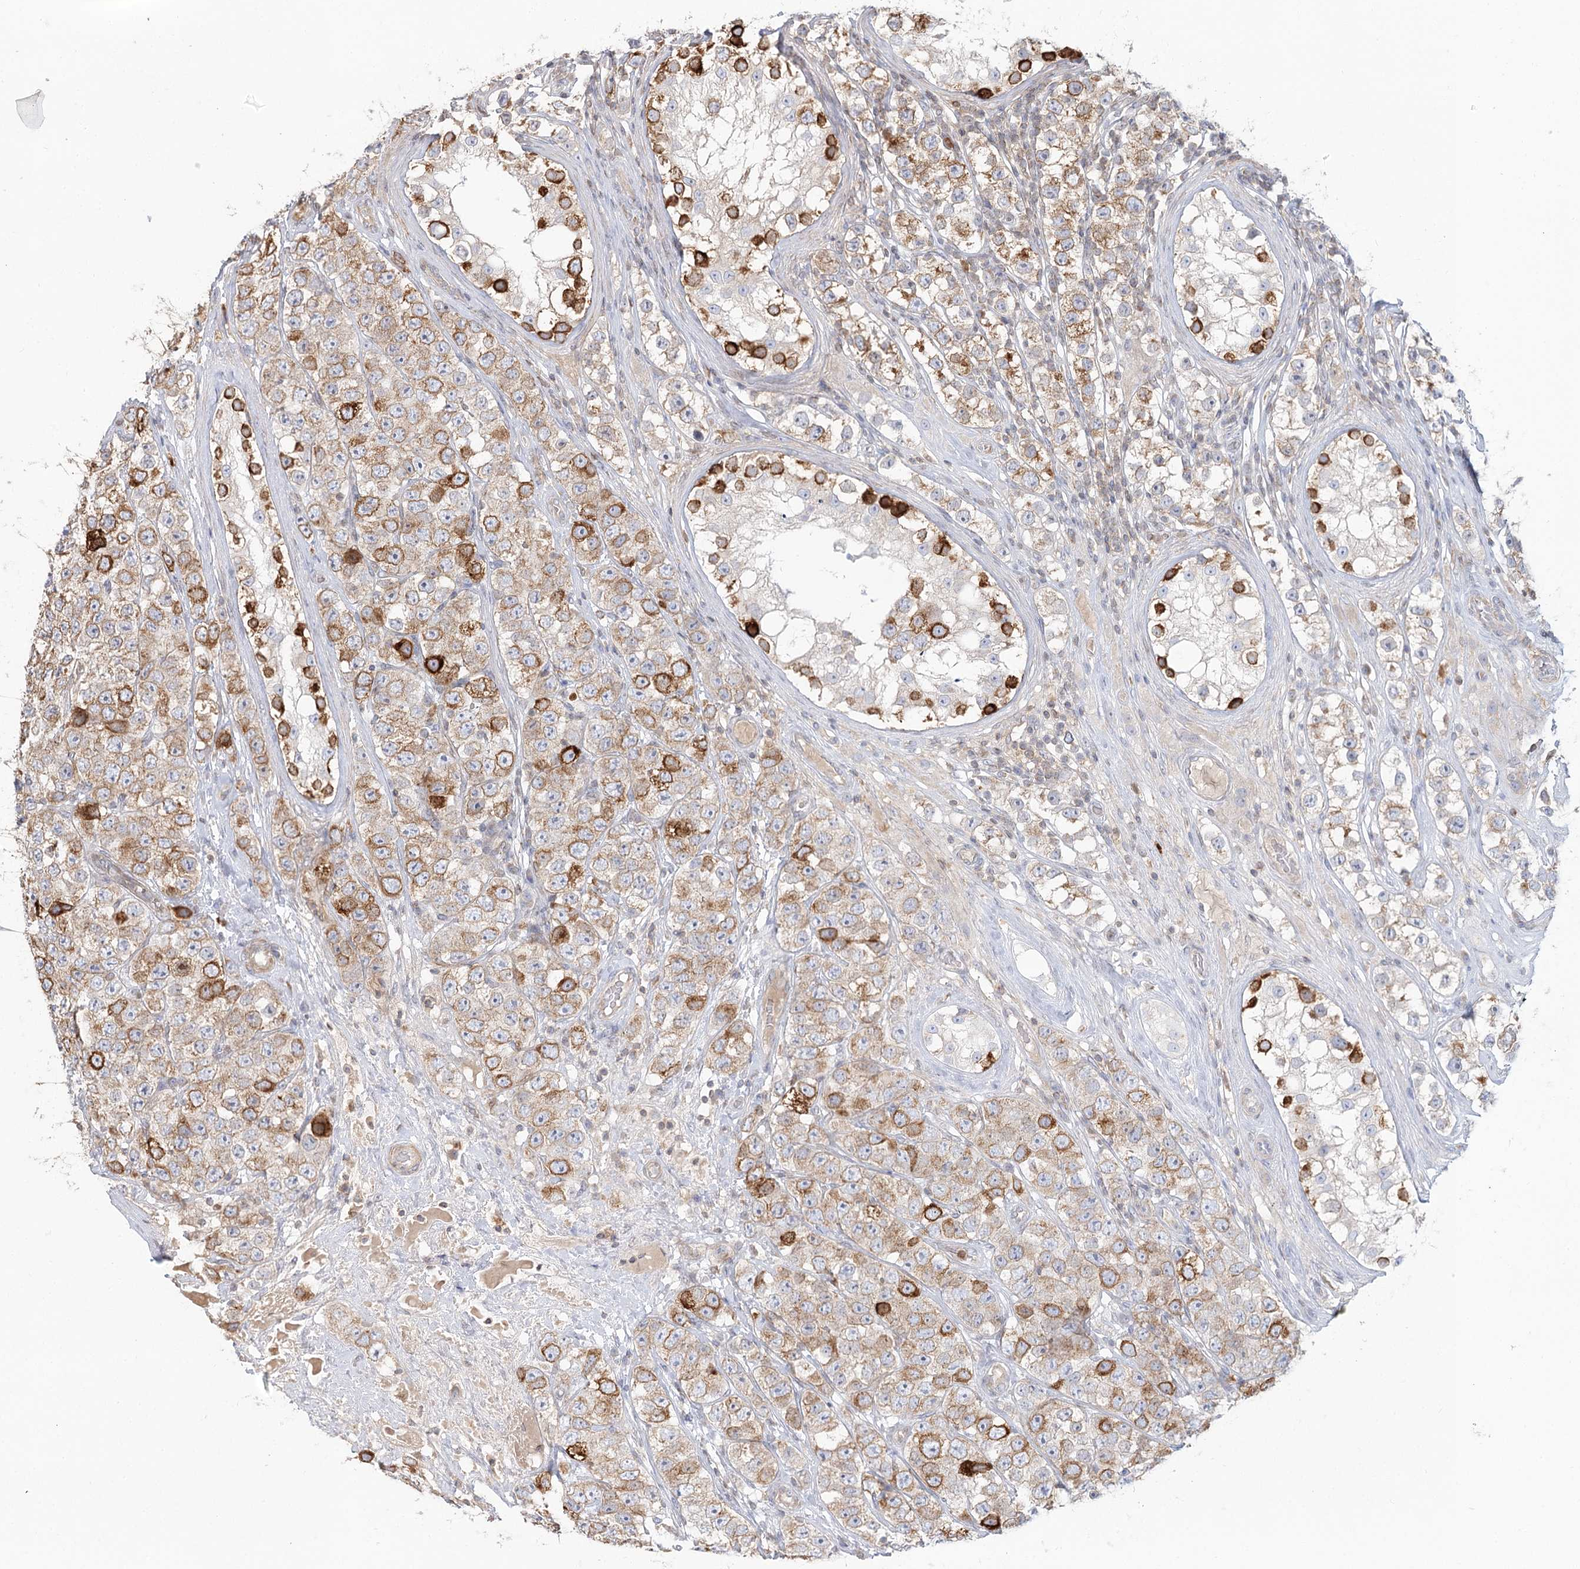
{"staining": {"intensity": "strong", "quantity": "25%-75%", "location": "cytoplasmic/membranous"}, "tissue": "testis cancer", "cell_type": "Tumor cells", "image_type": "cancer", "snomed": [{"axis": "morphology", "description": "Seminoma, NOS"}, {"axis": "topography", "description": "Testis"}], "caption": "Strong cytoplasmic/membranous protein positivity is appreciated in approximately 25%-75% of tumor cells in testis seminoma.", "gene": "MTMR3", "patient": {"sex": "male", "age": 28}}